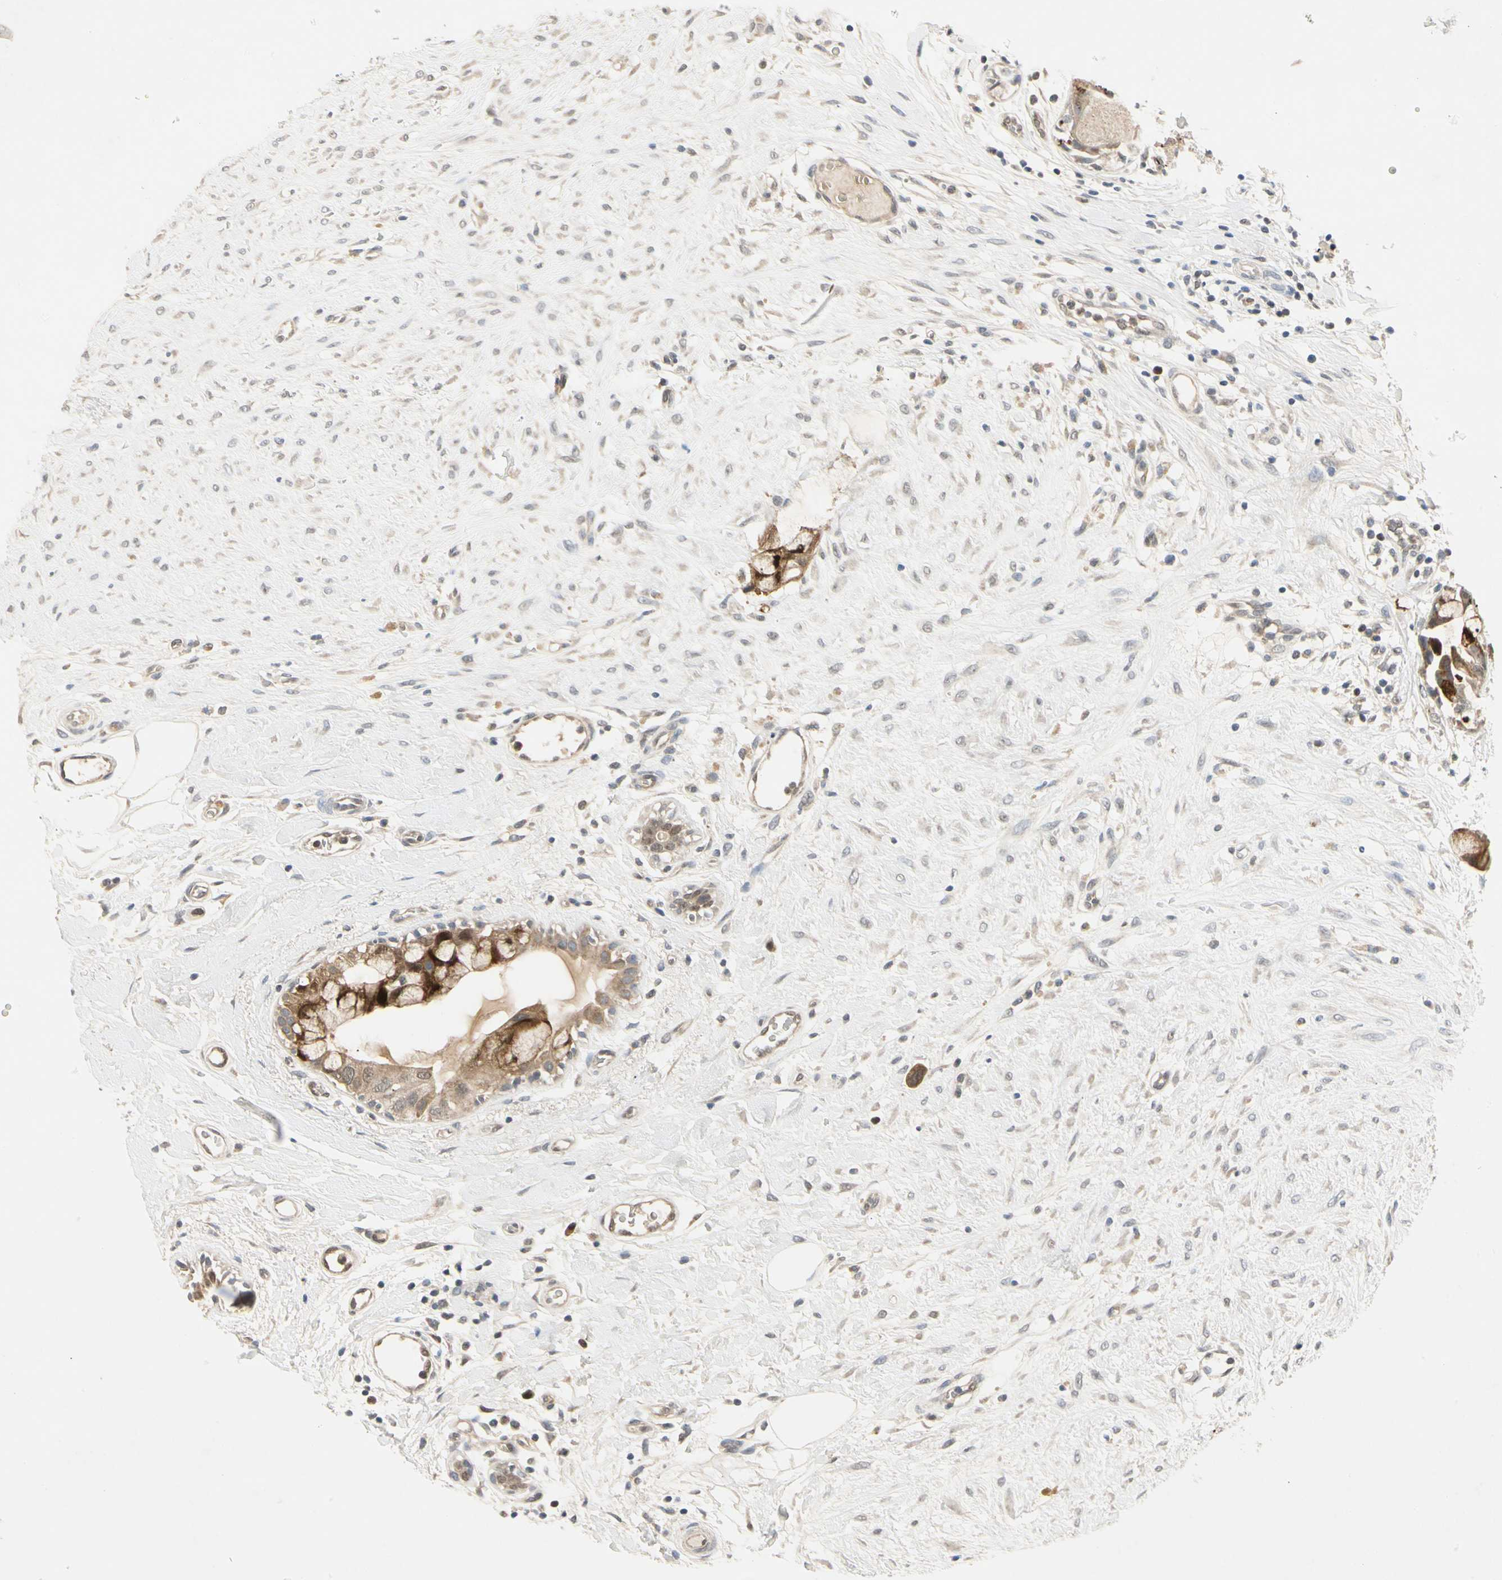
{"staining": {"intensity": "moderate", "quantity": ">75%", "location": "cytoplasmic/membranous"}, "tissue": "breast cancer", "cell_type": "Tumor cells", "image_type": "cancer", "snomed": [{"axis": "morphology", "description": "Duct carcinoma"}, {"axis": "topography", "description": "Breast"}], "caption": "Protein staining of breast cancer (invasive ductal carcinoma) tissue reveals moderate cytoplasmic/membranous positivity in about >75% of tumor cells. (Stains: DAB (3,3'-diaminobenzidine) in brown, nuclei in blue, Microscopy: brightfield microscopy at high magnification).", "gene": "RIOX2", "patient": {"sex": "female", "age": 40}}